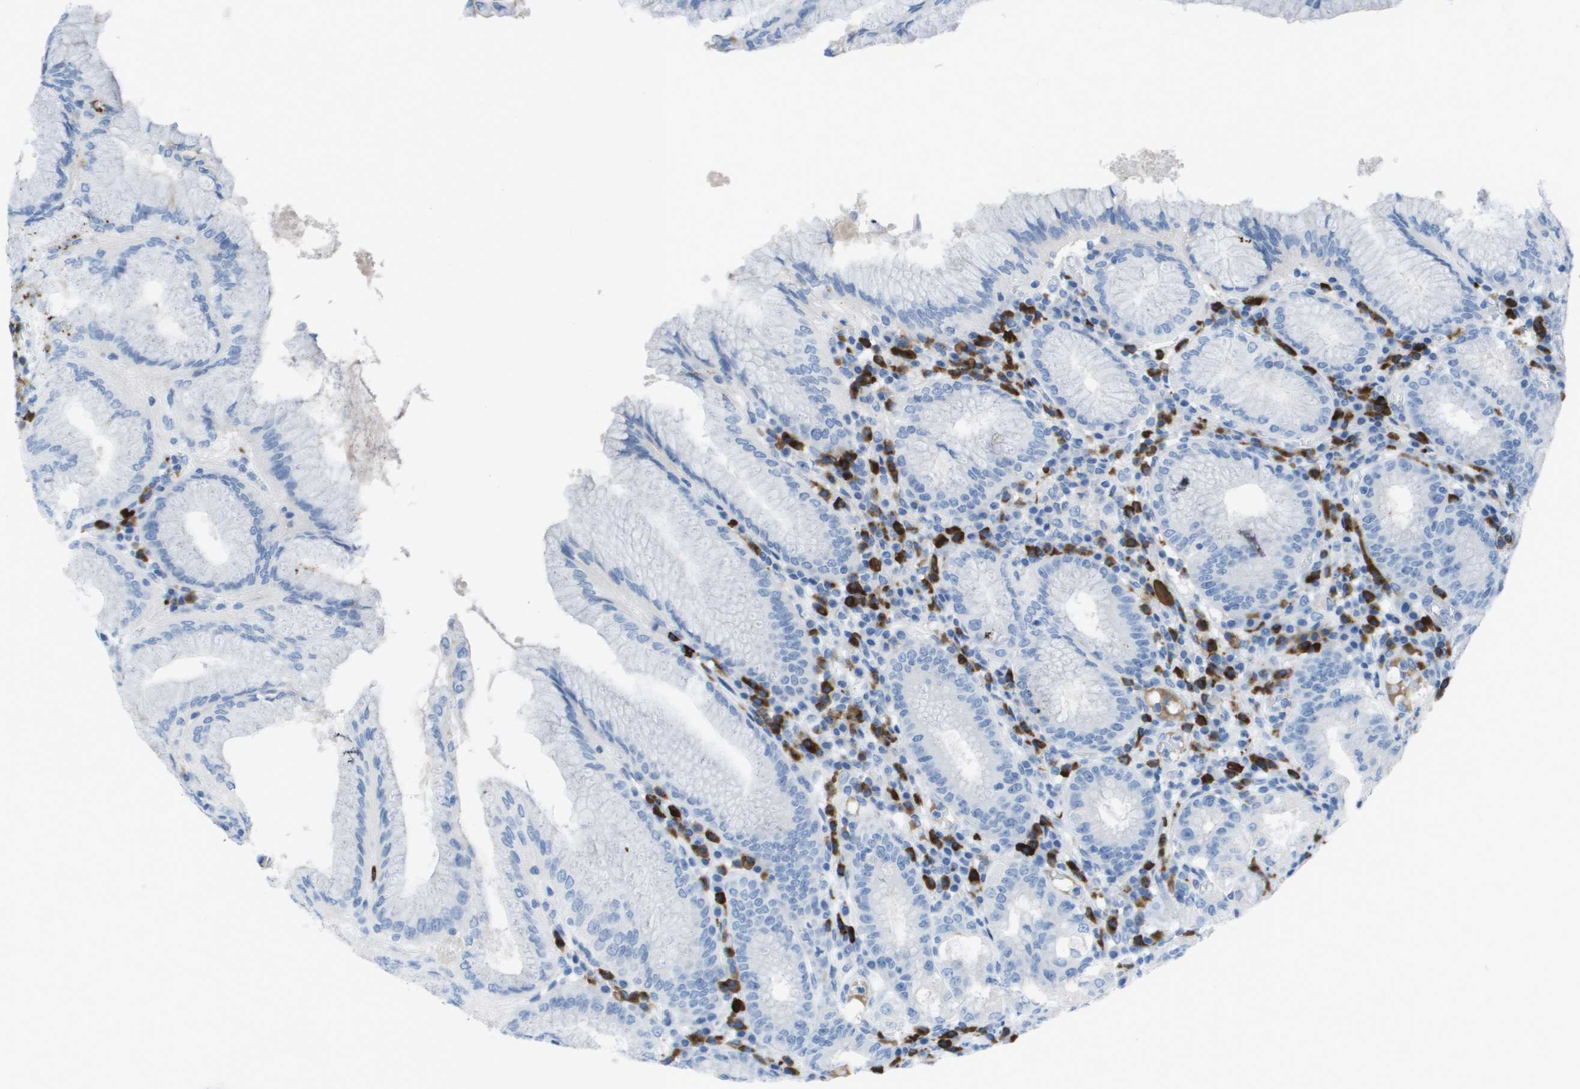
{"staining": {"intensity": "negative", "quantity": "none", "location": "none"}, "tissue": "stomach", "cell_type": "Glandular cells", "image_type": "normal", "snomed": [{"axis": "morphology", "description": "Normal tissue, NOS"}, {"axis": "topography", "description": "Stomach"}, {"axis": "topography", "description": "Stomach, lower"}], "caption": "The micrograph demonstrates no staining of glandular cells in unremarkable stomach.", "gene": "GPR18", "patient": {"sex": "female", "age": 56}}